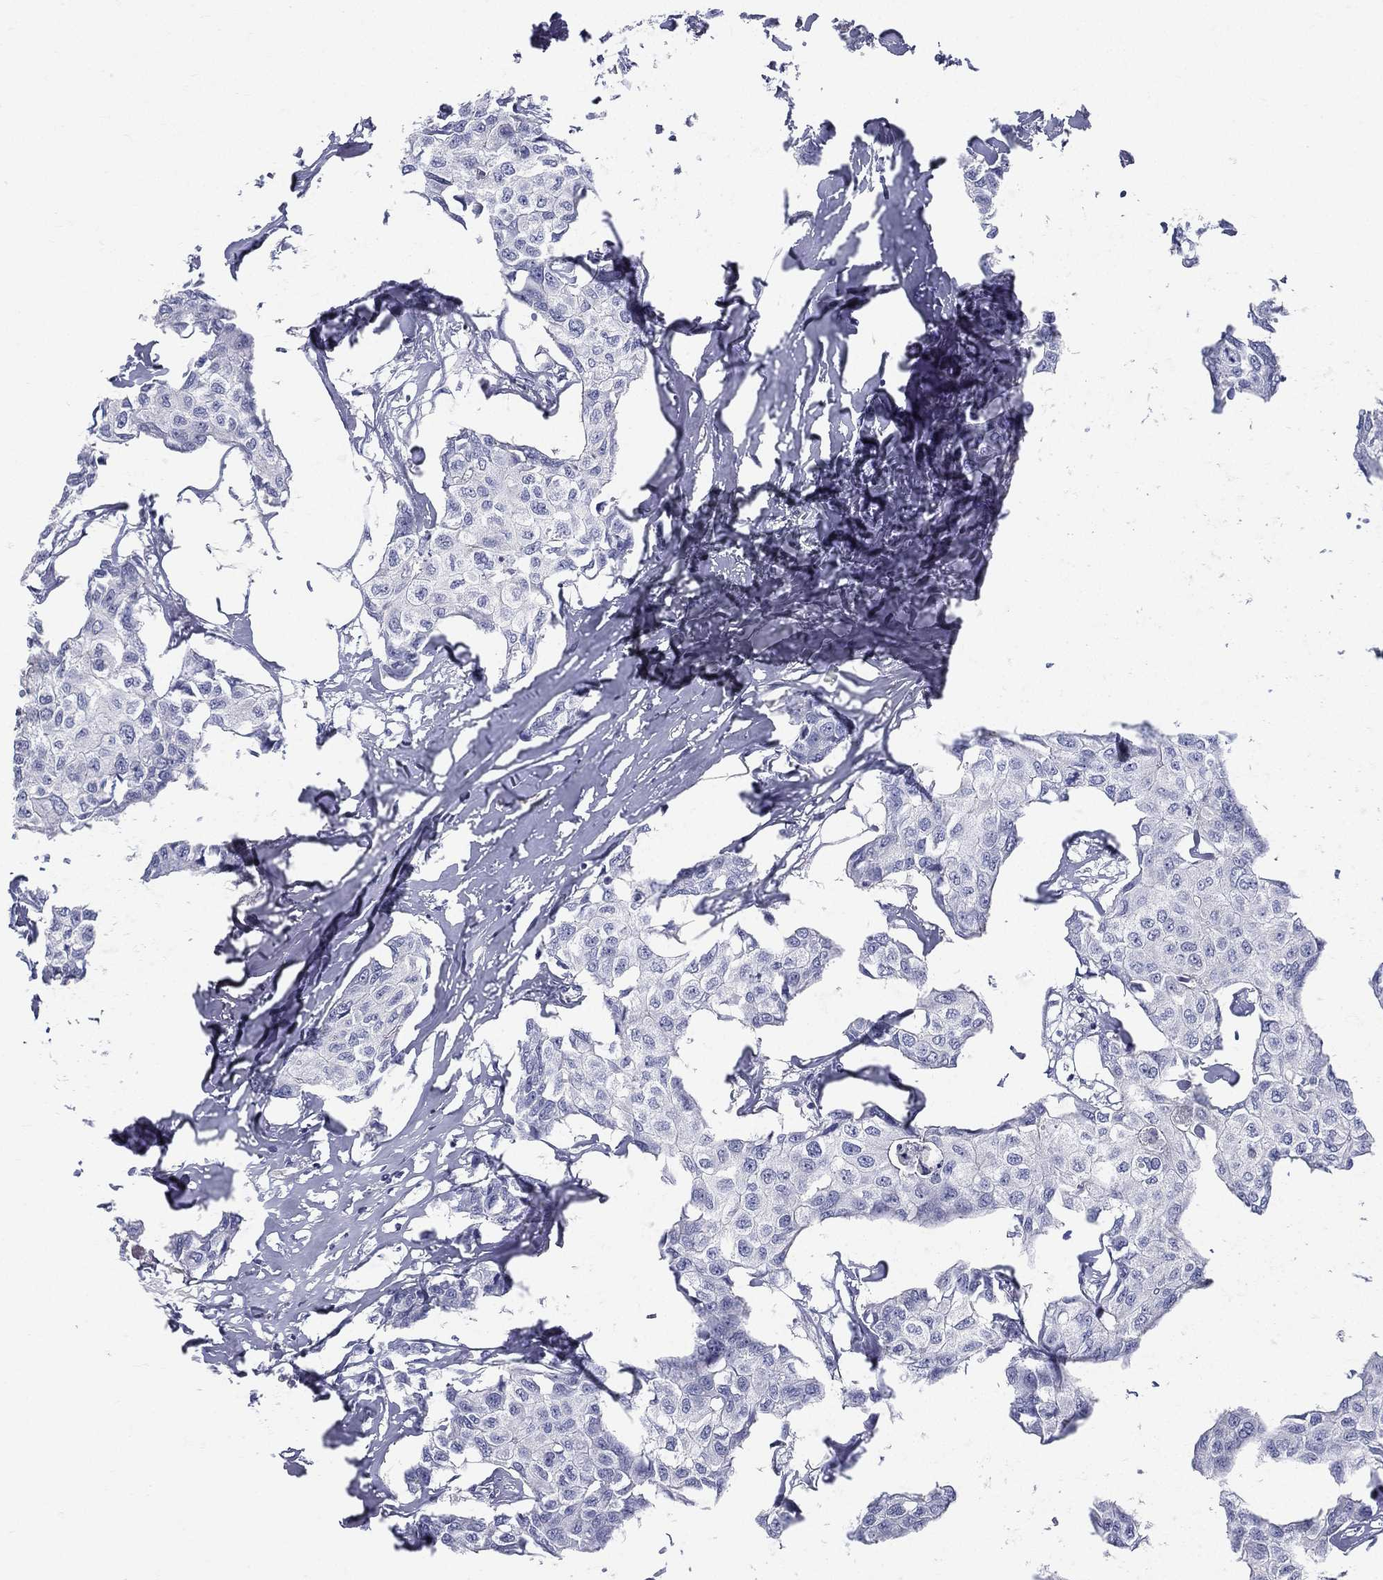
{"staining": {"intensity": "negative", "quantity": "none", "location": "none"}, "tissue": "breast cancer", "cell_type": "Tumor cells", "image_type": "cancer", "snomed": [{"axis": "morphology", "description": "Duct carcinoma"}, {"axis": "topography", "description": "Breast"}], "caption": "There is no significant staining in tumor cells of breast cancer. The staining is performed using DAB brown chromogen with nuclei counter-stained in using hematoxylin.", "gene": "ETNPPL", "patient": {"sex": "female", "age": 80}}